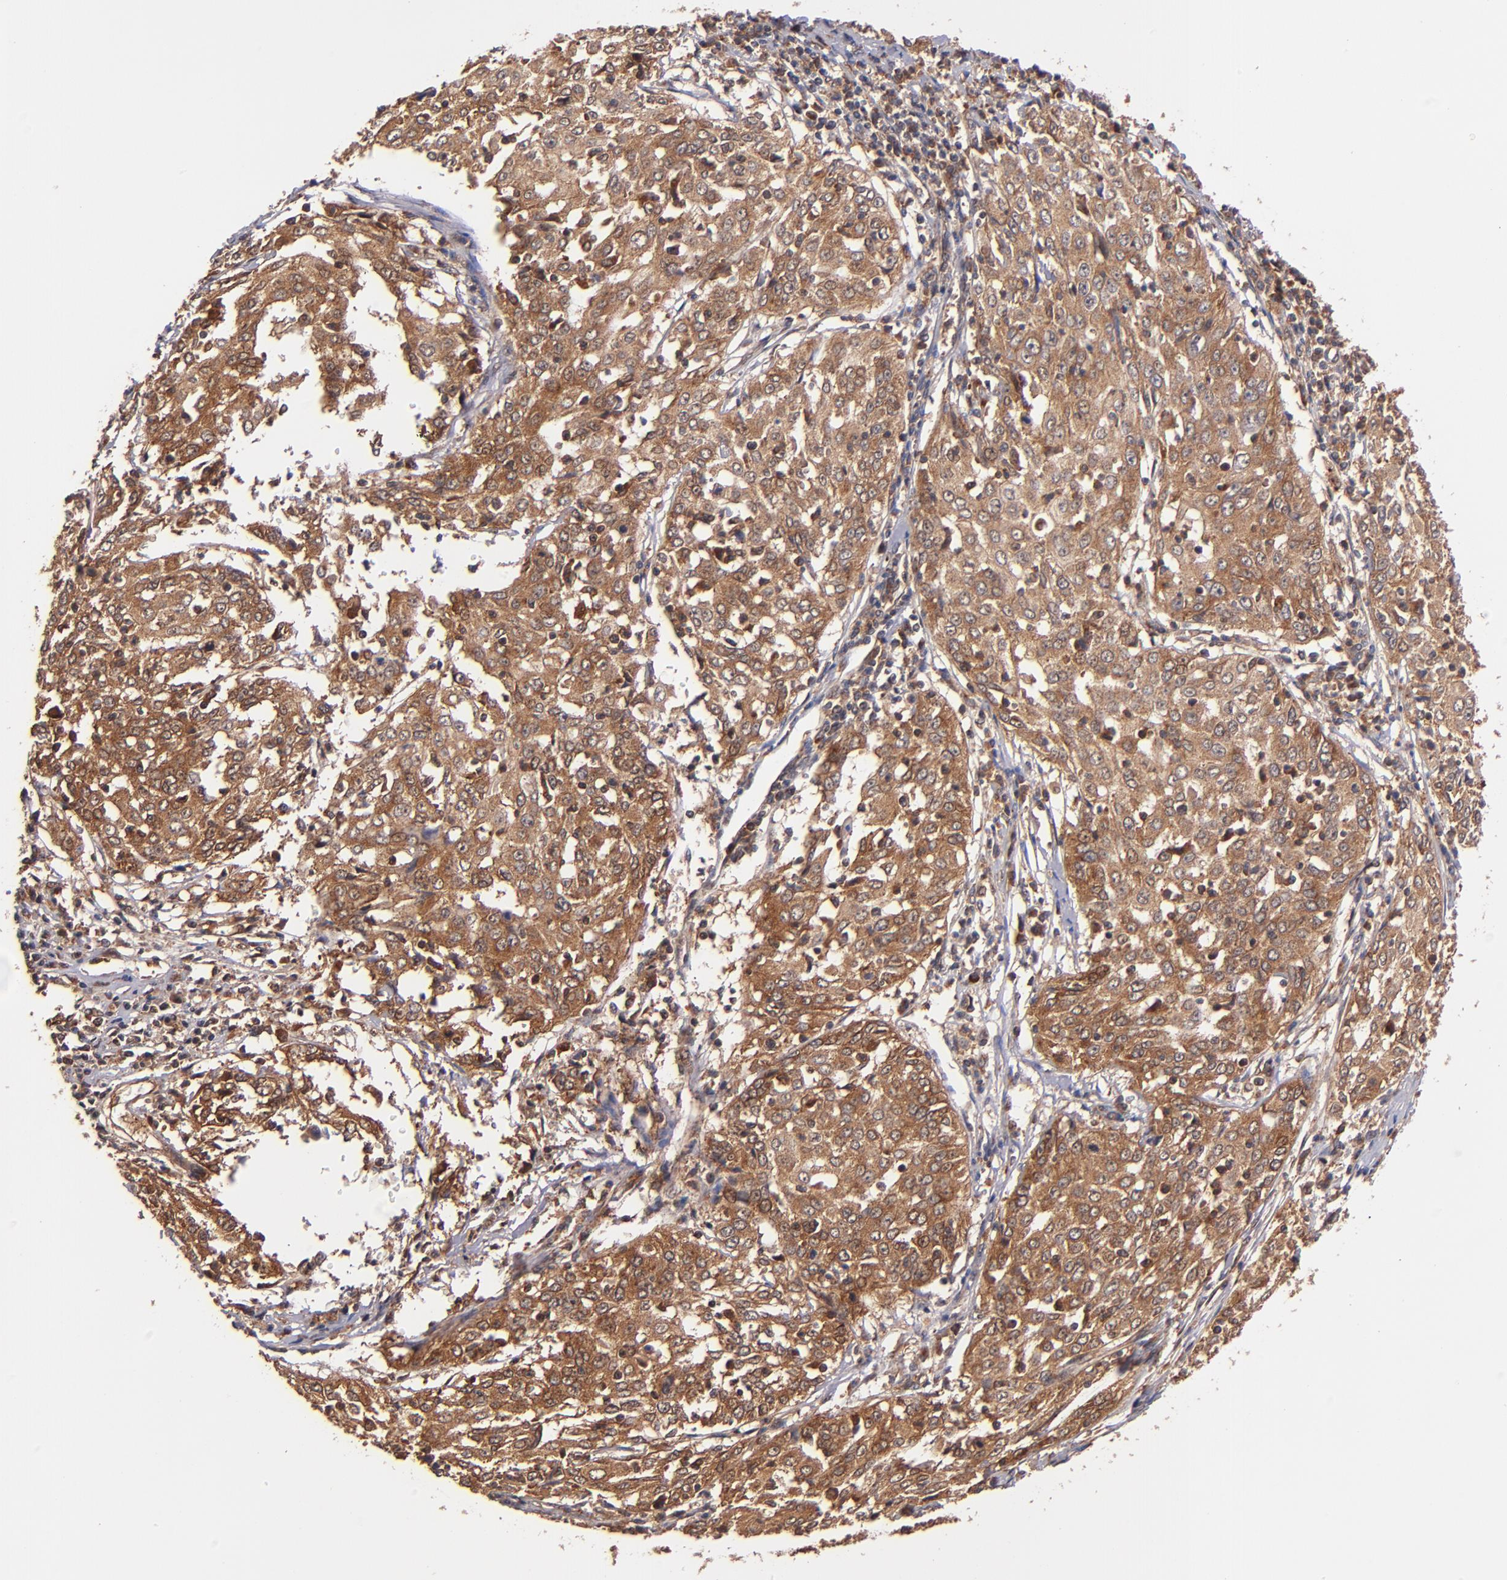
{"staining": {"intensity": "strong", "quantity": ">75%", "location": "cytoplasmic/membranous"}, "tissue": "cervical cancer", "cell_type": "Tumor cells", "image_type": "cancer", "snomed": [{"axis": "morphology", "description": "Squamous cell carcinoma, NOS"}, {"axis": "topography", "description": "Cervix"}], "caption": "Protein expression analysis of human cervical cancer (squamous cell carcinoma) reveals strong cytoplasmic/membranous positivity in about >75% of tumor cells.", "gene": "STX8", "patient": {"sex": "female", "age": 39}}